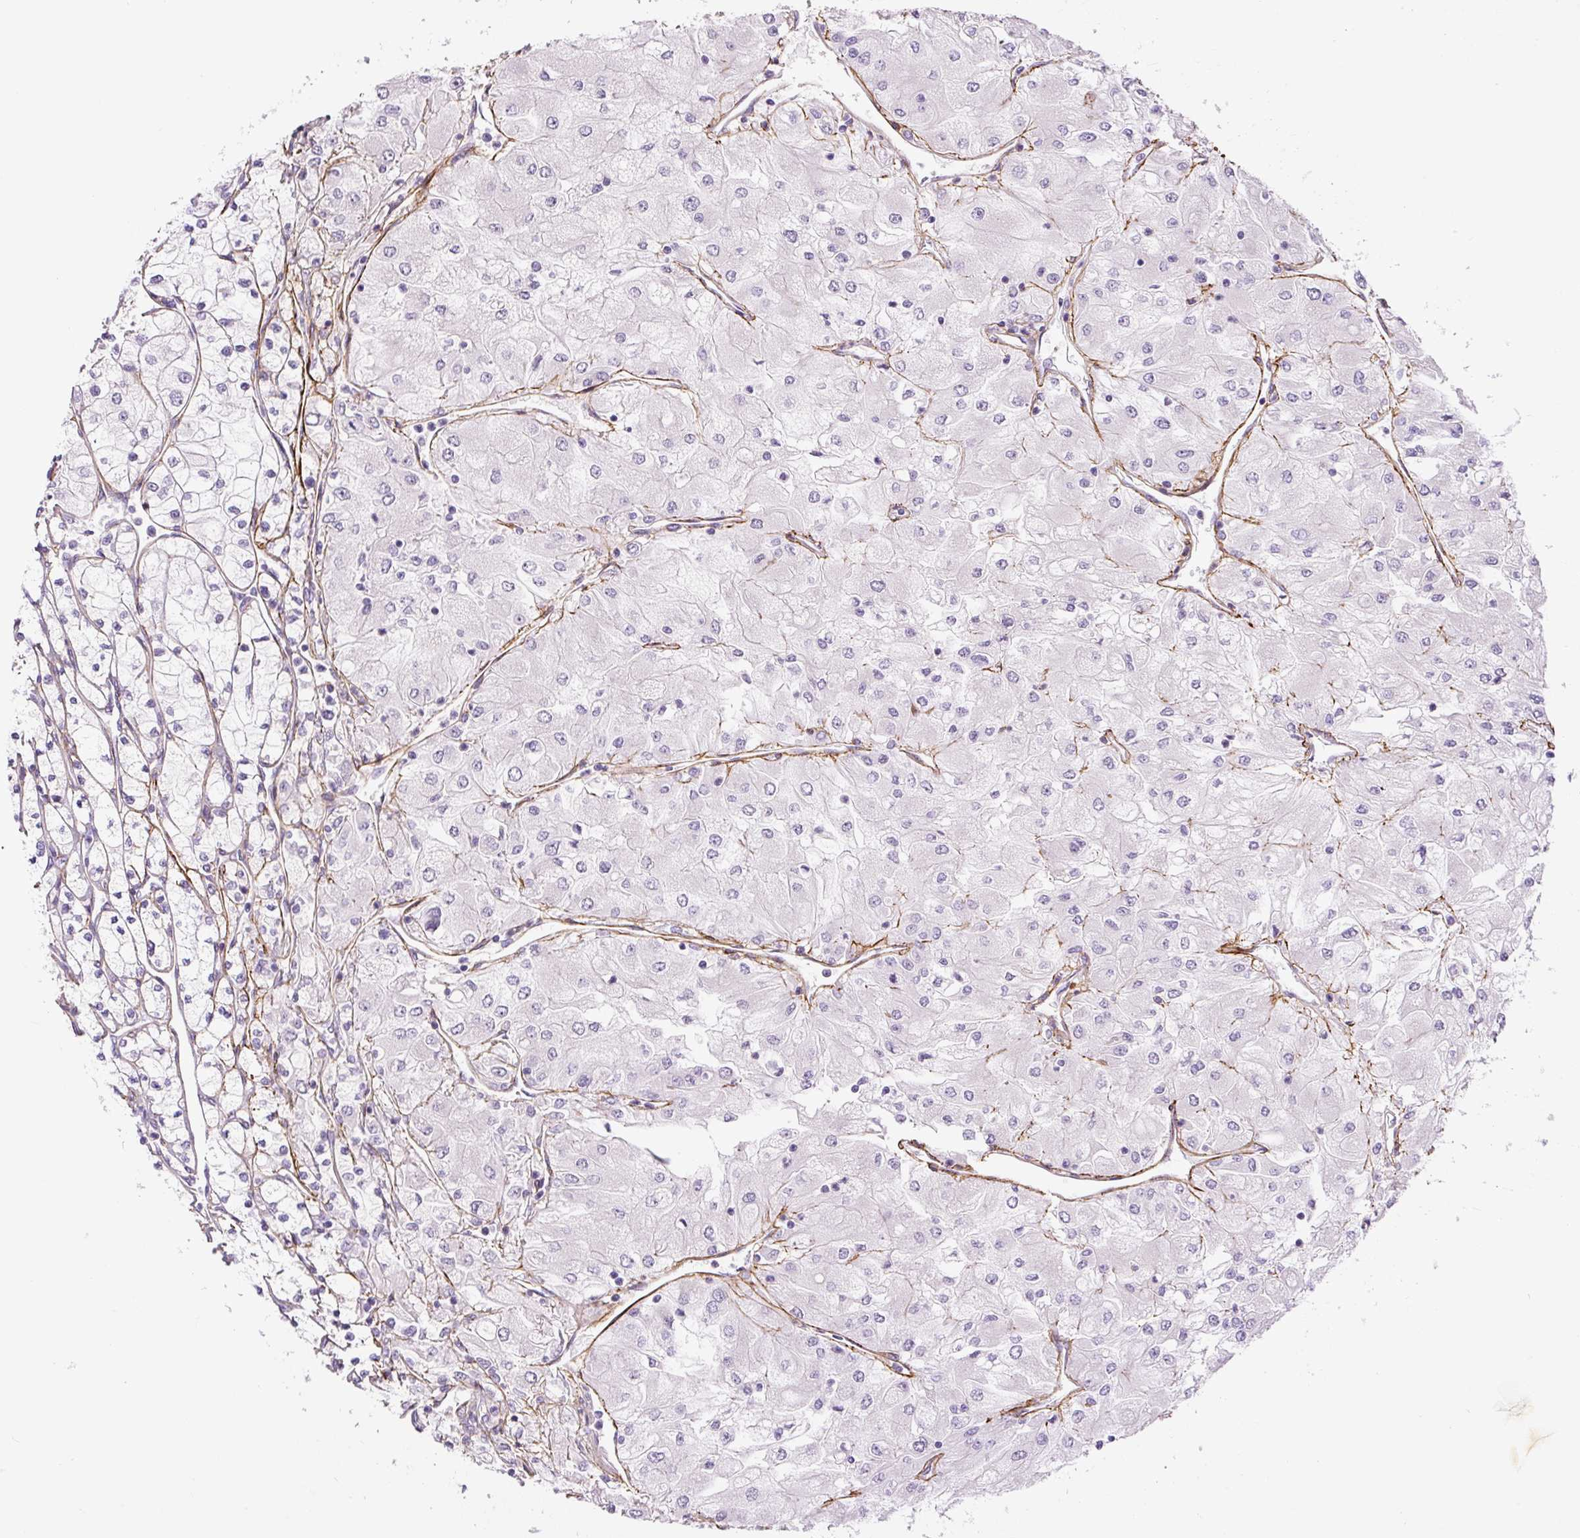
{"staining": {"intensity": "negative", "quantity": "none", "location": "none"}, "tissue": "renal cancer", "cell_type": "Tumor cells", "image_type": "cancer", "snomed": [{"axis": "morphology", "description": "Adenocarcinoma, NOS"}, {"axis": "topography", "description": "Kidney"}], "caption": "Human renal adenocarcinoma stained for a protein using immunohistochemistry reveals no staining in tumor cells.", "gene": "FBN1", "patient": {"sex": "male", "age": 80}}